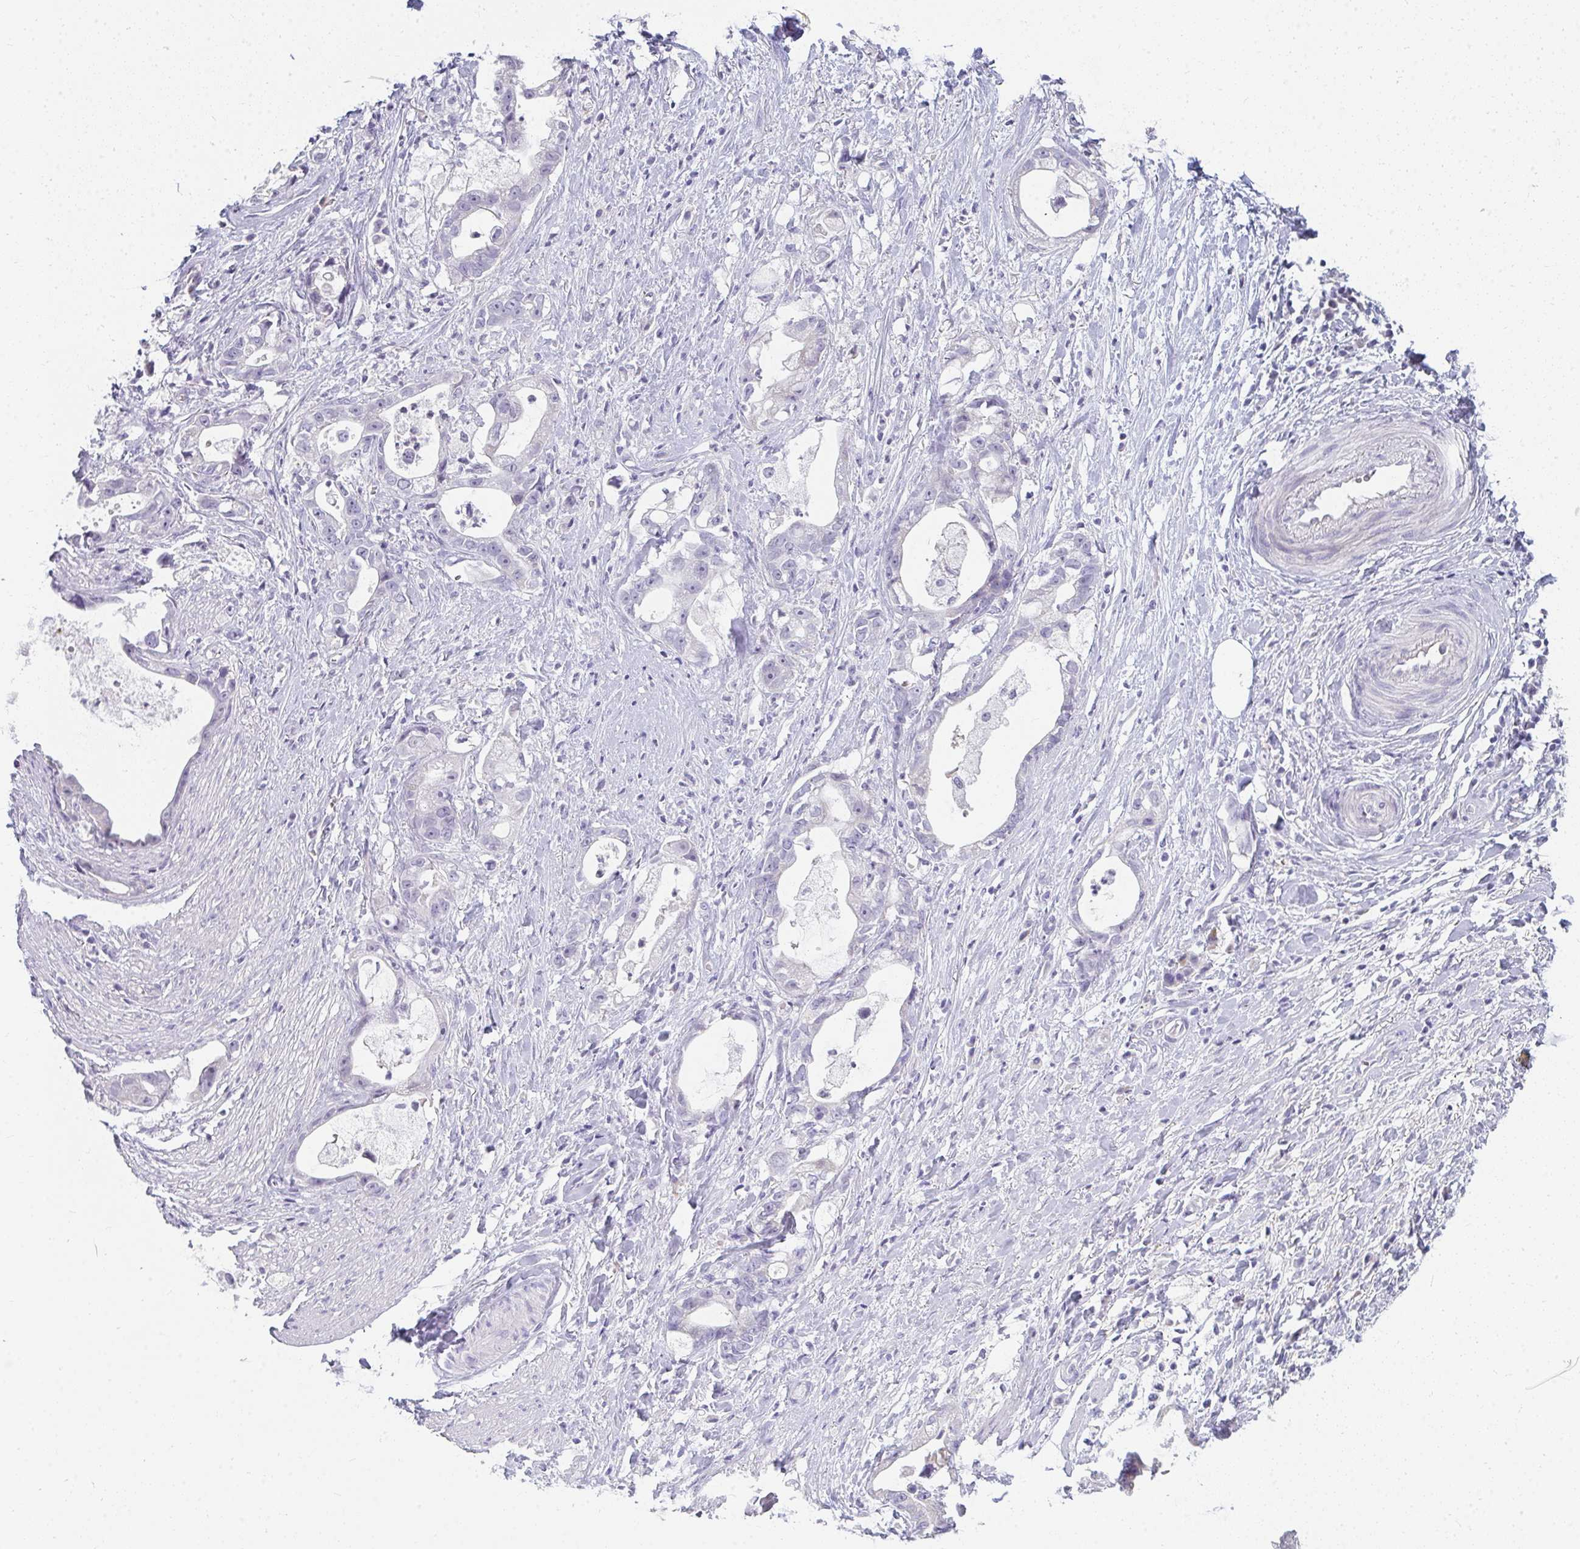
{"staining": {"intensity": "negative", "quantity": "none", "location": "none"}, "tissue": "stomach cancer", "cell_type": "Tumor cells", "image_type": "cancer", "snomed": [{"axis": "morphology", "description": "Adenocarcinoma, NOS"}, {"axis": "topography", "description": "Stomach"}], "caption": "Protein analysis of stomach adenocarcinoma reveals no significant staining in tumor cells.", "gene": "PPP1R3G", "patient": {"sex": "male", "age": 55}}